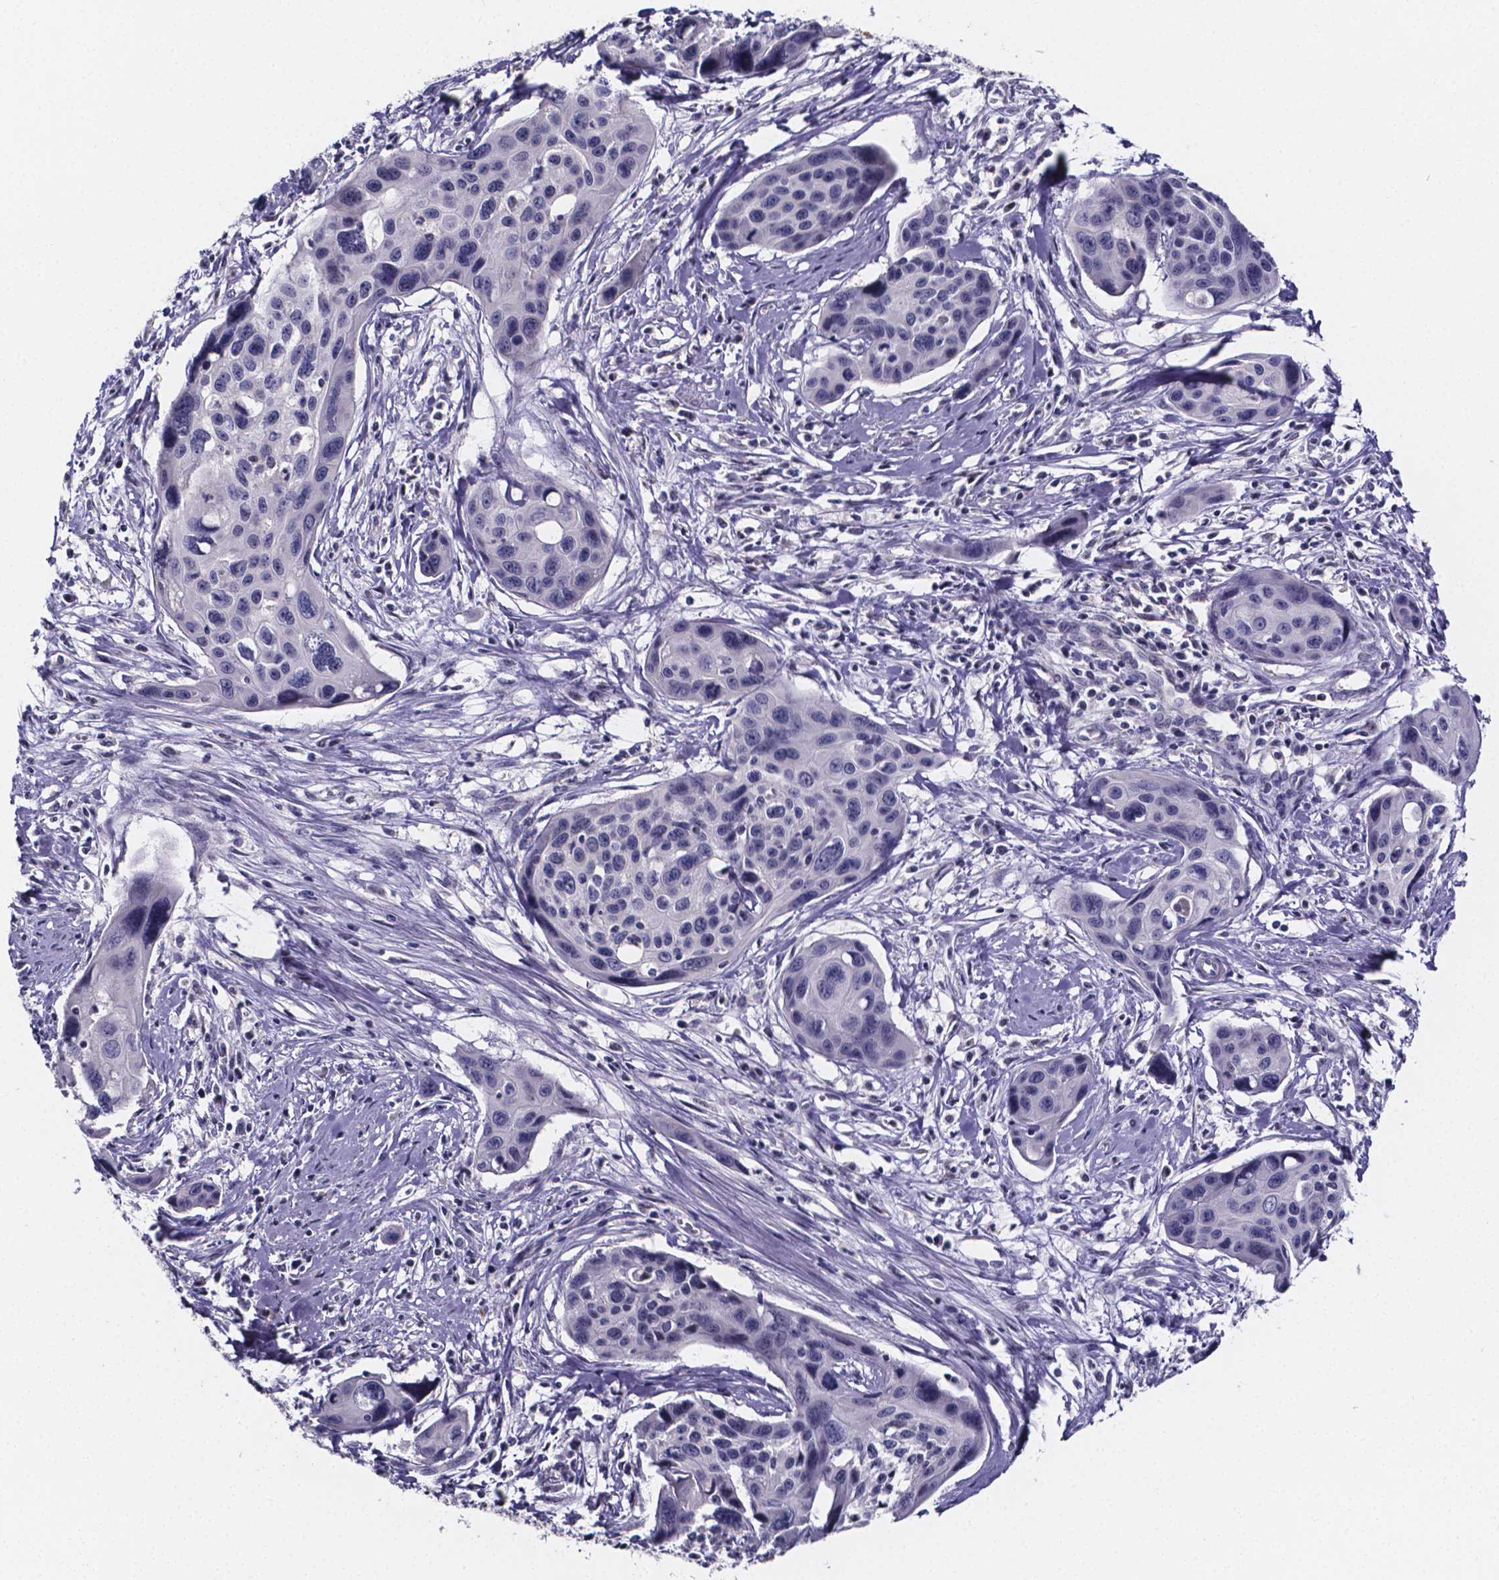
{"staining": {"intensity": "negative", "quantity": "none", "location": "none"}, "tissue": "cervical cancer", "cell_type": "Tumor cells", "image_type": "cancer", "snomed": [{"axis": "morphology", "description": "Squamous cell carcinoma, NOS"}, {"axis": "topography", "description": "Cervix"}], "caption": "This histopathology image is of cervical cancer stained with immunohistochemistry to label a protein in brown with the nuclei are counter-stained blue. There is no staining in tumor cells.", "gene": "IZUMO1", "patient": {"sex": "female", "age": 31}}